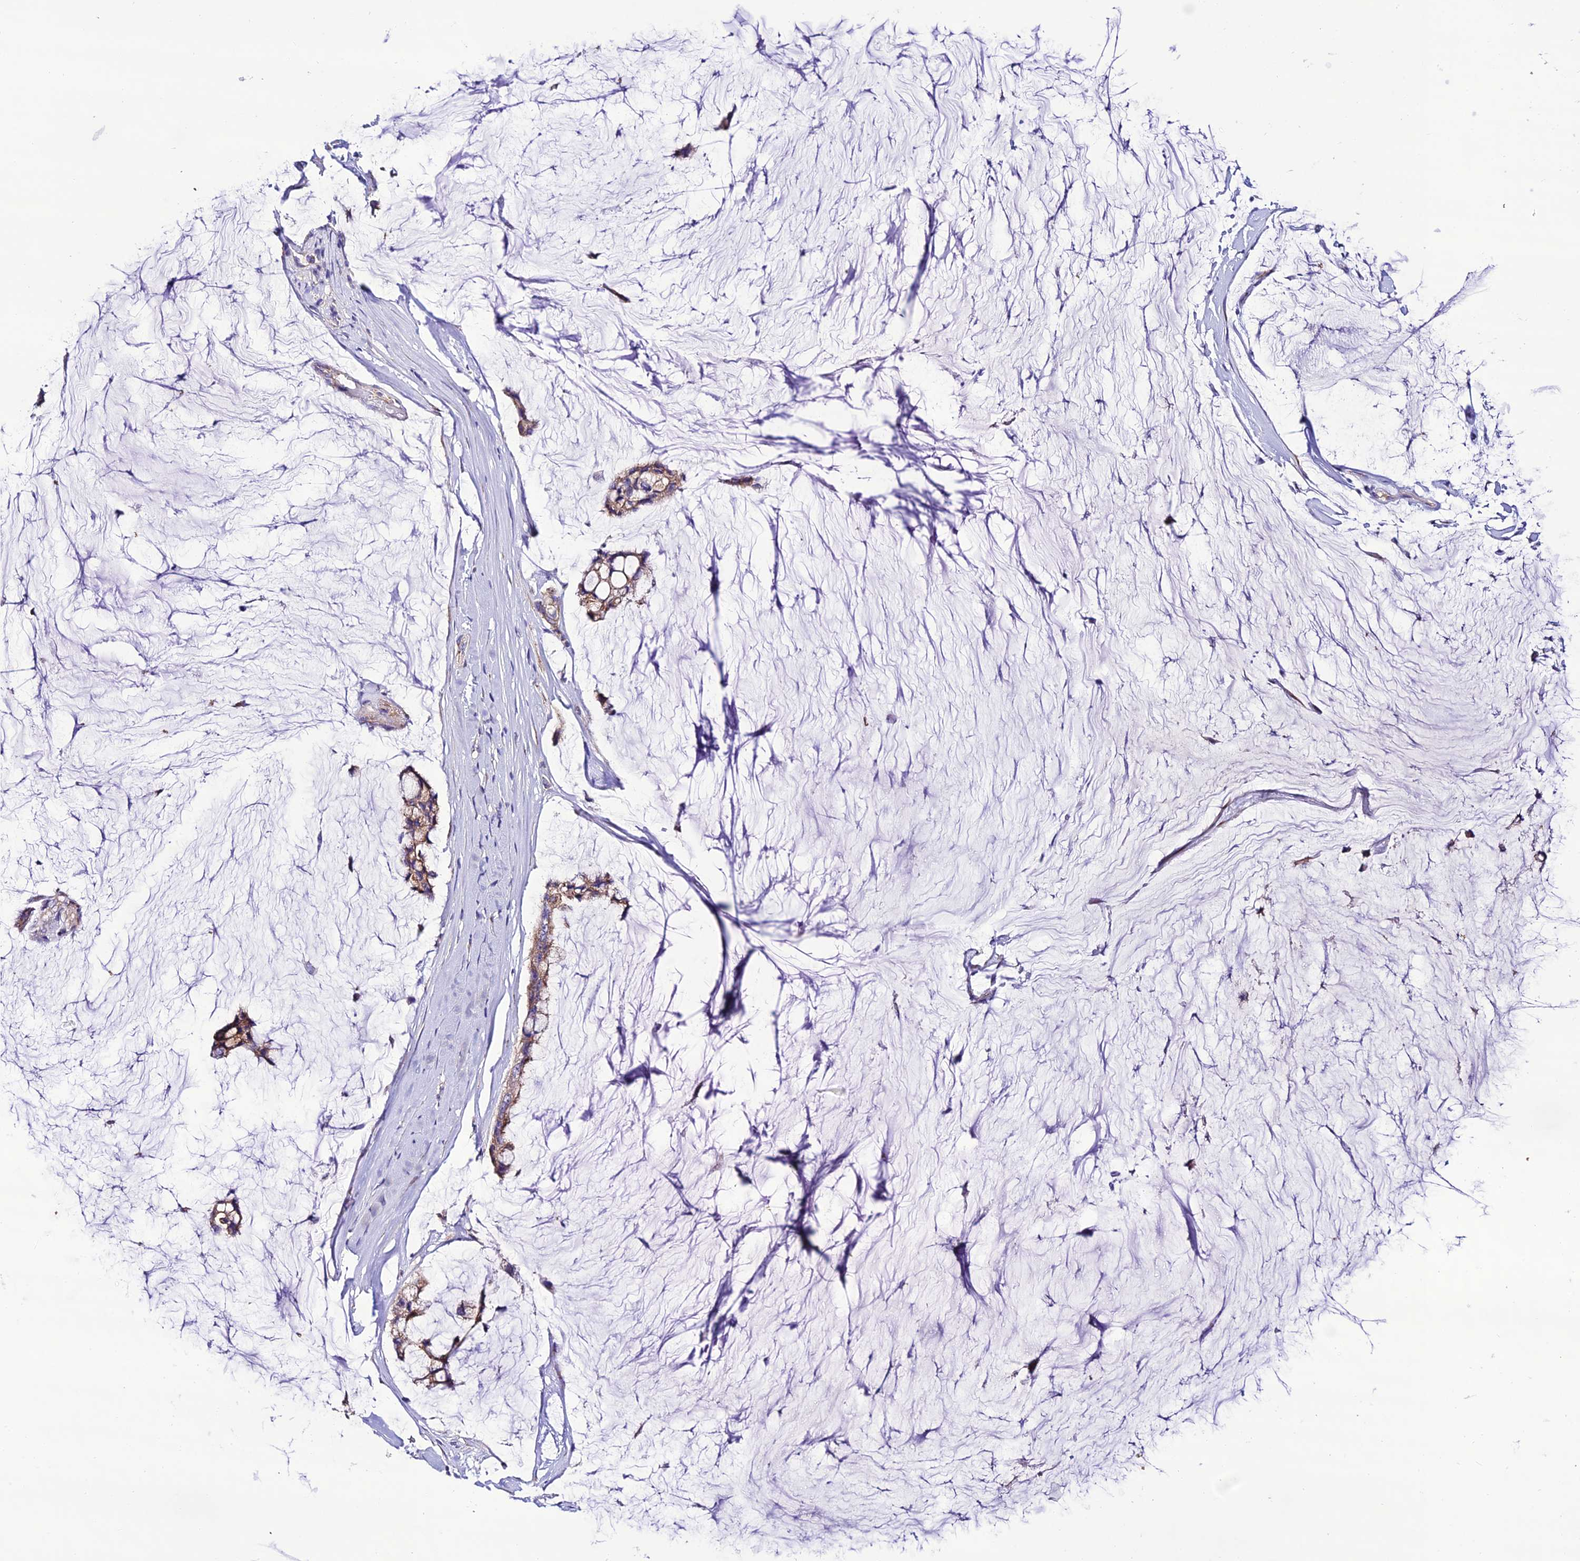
{"staining": {"intensity": "moderate", "quantity": ">75%", "location": "cytoplasmic/membranous"}, "tissue": "ovarian cancer", "cell_type": "Tumor cells", "image_type": "cancer", "snomed": [{"axis": "morphology", "description": "Cystadenocarcinoma, mucinous, NOS"}, {"axis": "topography", "description": "Ovary"}], "caption": "Mucinous cystadenocarcinoma (ovarian) stained with immunohistochemistry shows moderate cytoplasmic/membranous positivity in about >75% of tumor cells.", "gene": "LACTB2", "patient": {"sex": "female", "age": 39}}